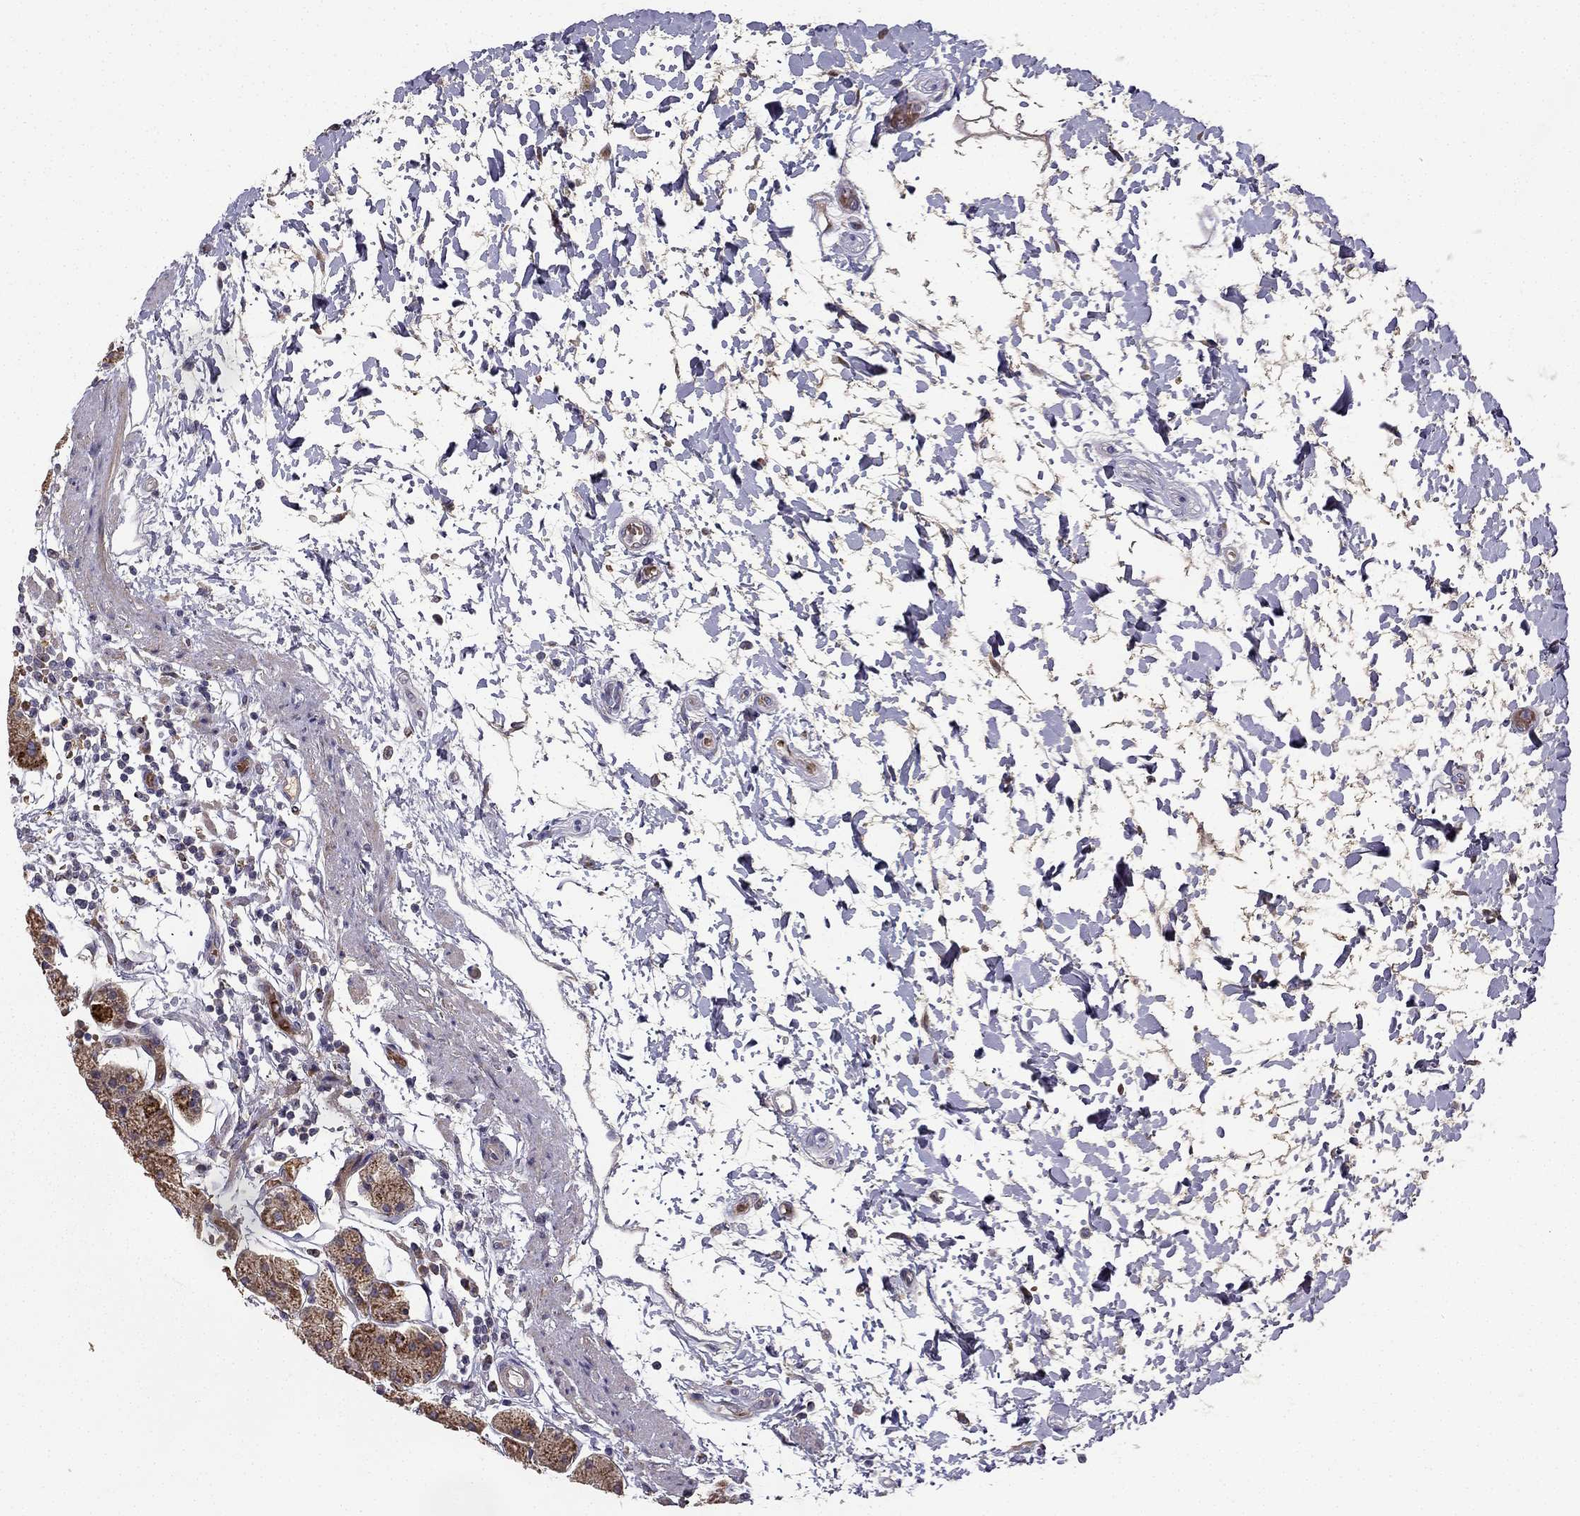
{"staining": {"intensity": "moderate", "quantity": "25%-75%", "location": "cytoplasmic/membranous"}, "tissue": "stomach", "cell_type": "Glandular cells", "image_type": "normal", "snomed": [{"axis": "morphology", "description": "Normal tissue, NOS"}, {"axis": "topography", "description": "Stomach"}], "caption": "DAB immunohistochemical staining of benign stomach reveals moderate cytoplasmic/membranous protein staining in approximately 25%-75% of glandular cells. (IHC, brightfield microscopy, high magnification).", "gene": "B4GALT7", "patient": {"sex": "male", "age": 54}}